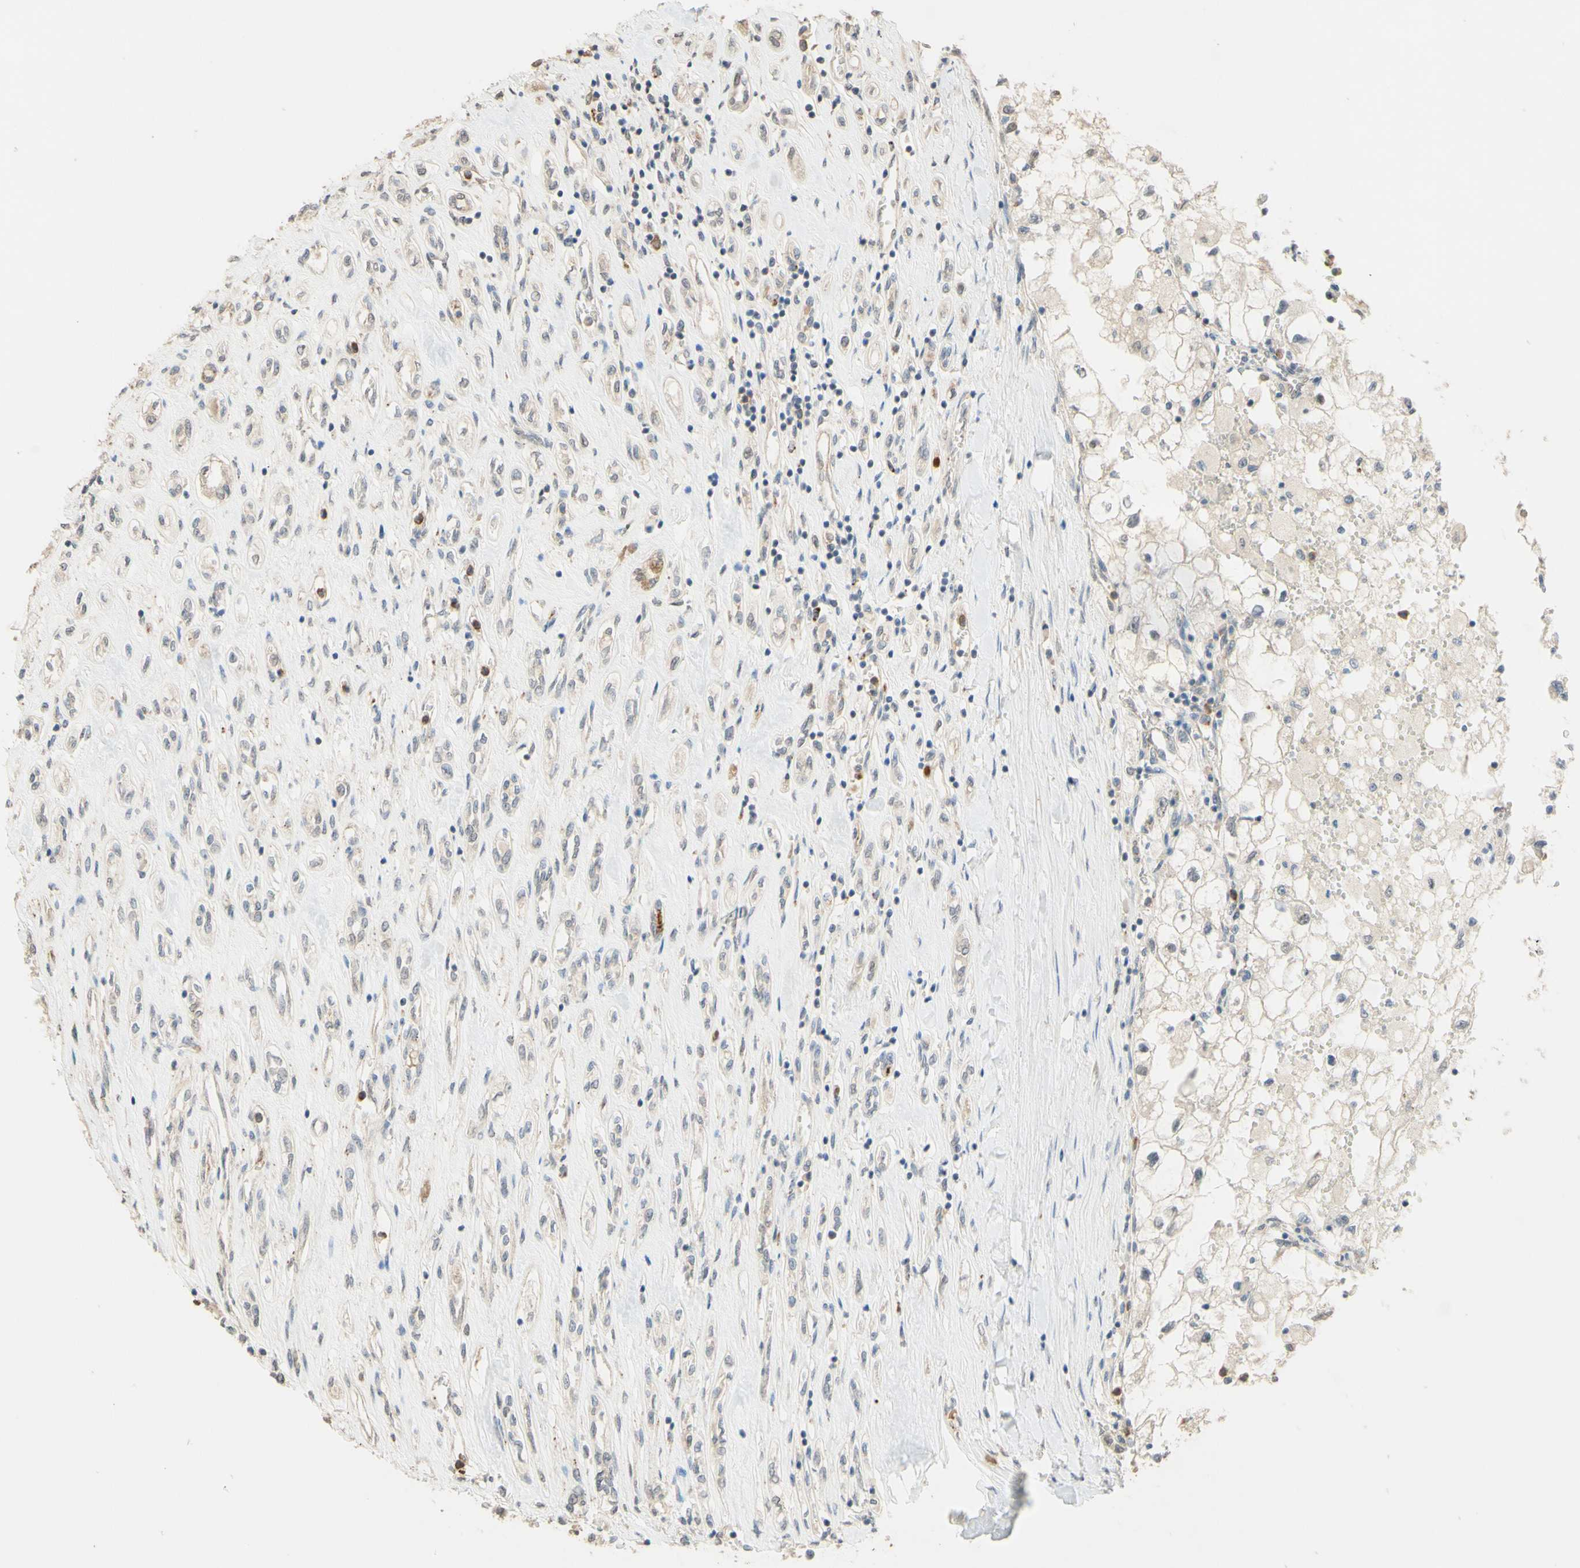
{"staining": {"intensity": "negative", "quantity": "none", "location": "none"}, "tissue": "renal cancer", "cell_type": "Tumor cells", "image_type": "cancer", "snomed": [{"axis": "morphology", "description": "Adenocarcinoma, NOS"}, {"axis": "topography", "description": "Kidney"}], "caption": "Adenocarcinoma (renal) was stained to show a protein in brown. There is no significant expression in tumor cells. The staining is performed using DAB (3,3'-diaminobenzidine) brown chromogen with nuclei counter-stained in using hematoxylin.", "gene": "SMIM19", "patient": {"sex": "female", "age": 70}}